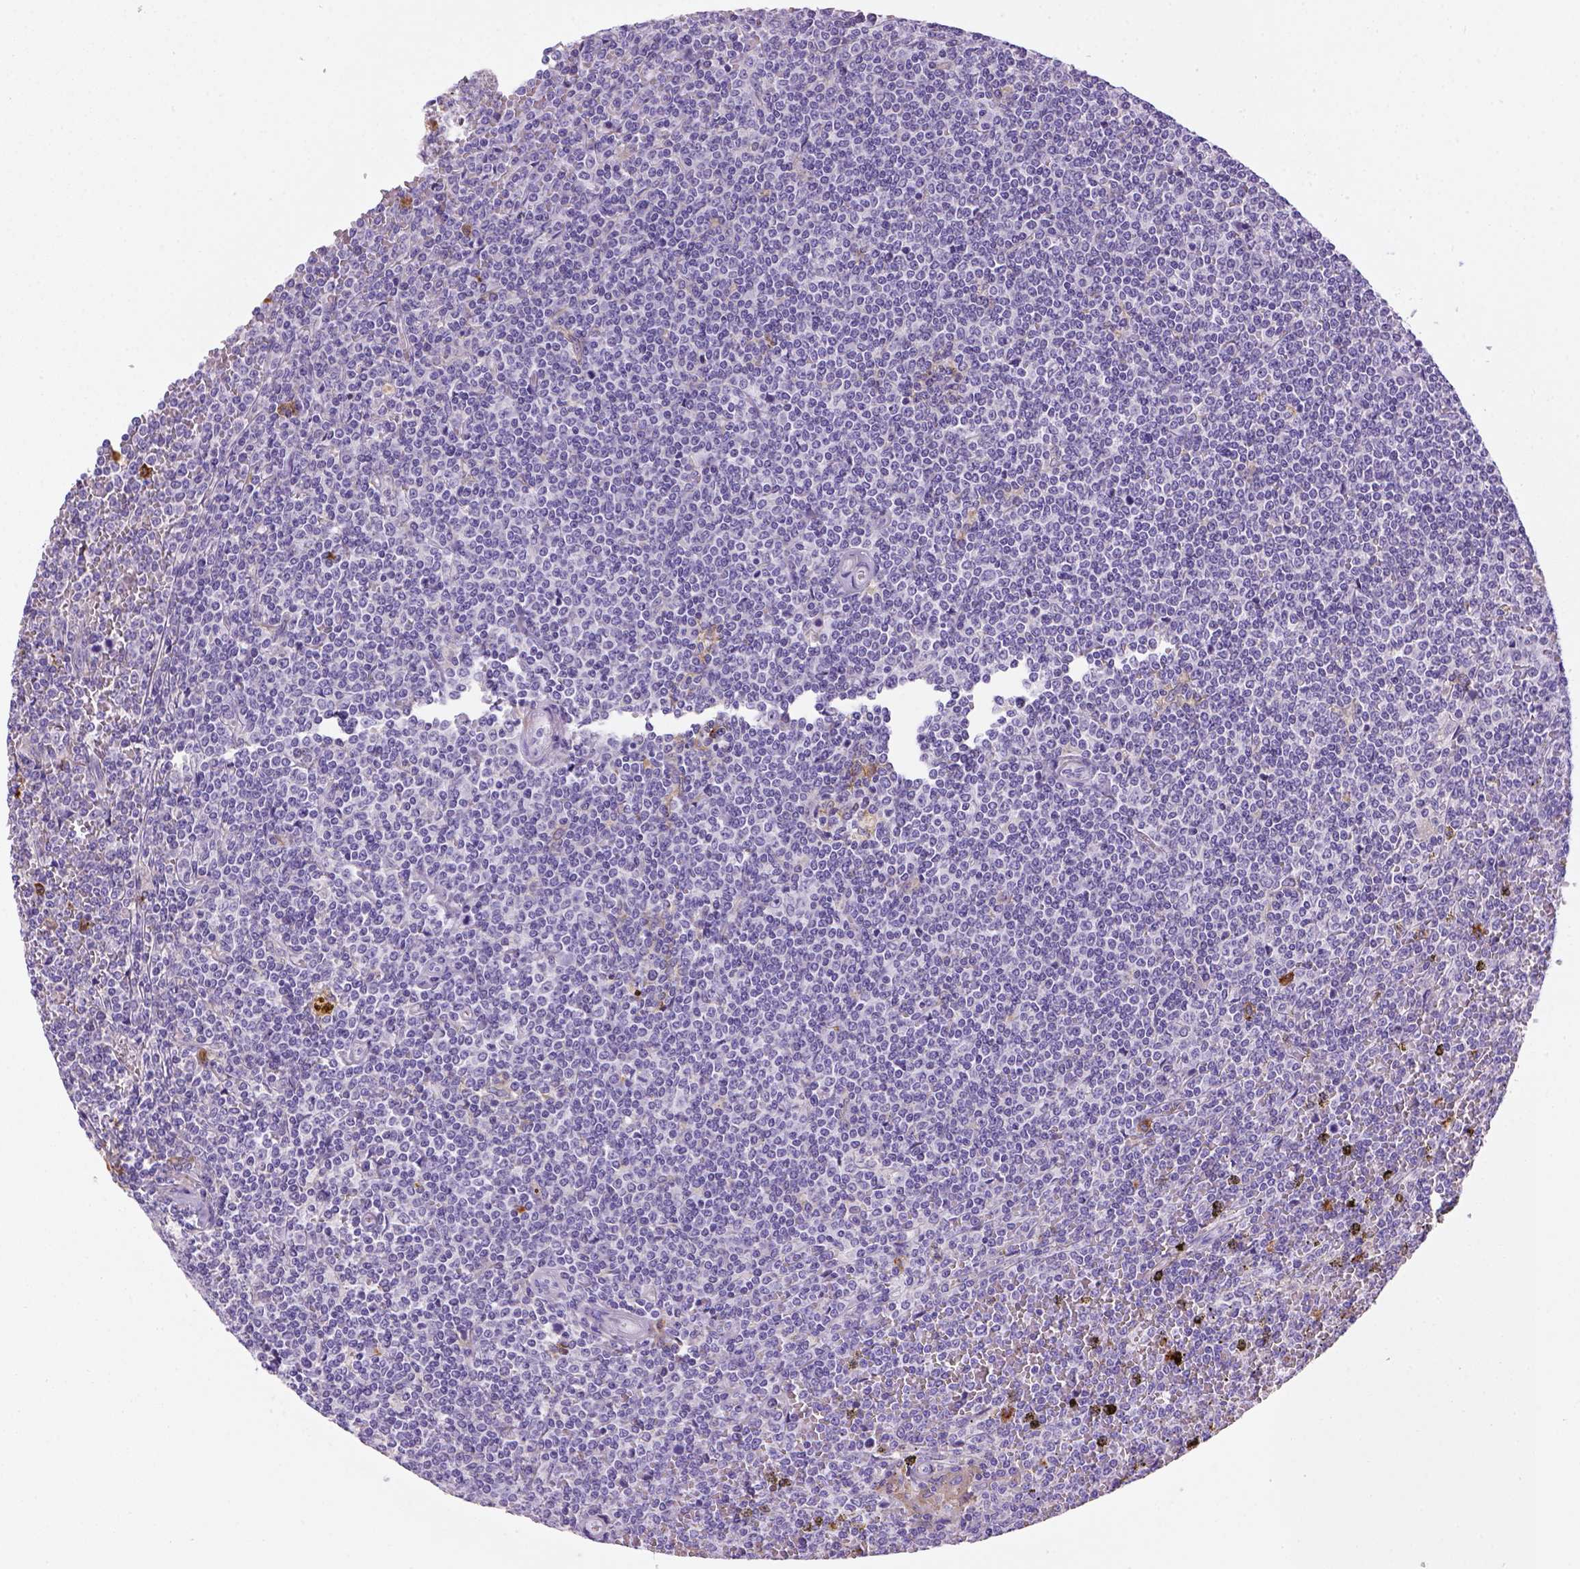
{"staining": {"intensity": "negative", "quantity": "none", "location": "none"}, "tissue": "lymphoma", "cell_type": "Tumor cells", "image_type": "cancer", "snomed": [{"axis": "morphology", "description": "Malignant lymphoma, non-Hodgkin's type, Low grade"}, {"axis": "topography", "description": "Spleen"}], "caption": "Immunohistochemistry (IHC) image of neoplastic tissue: lymphoma stained with DAB demonstrates no significant protein staining in tumor cells.", "gene": "CD14", "patient": {"sex": "female", "age": 19}}